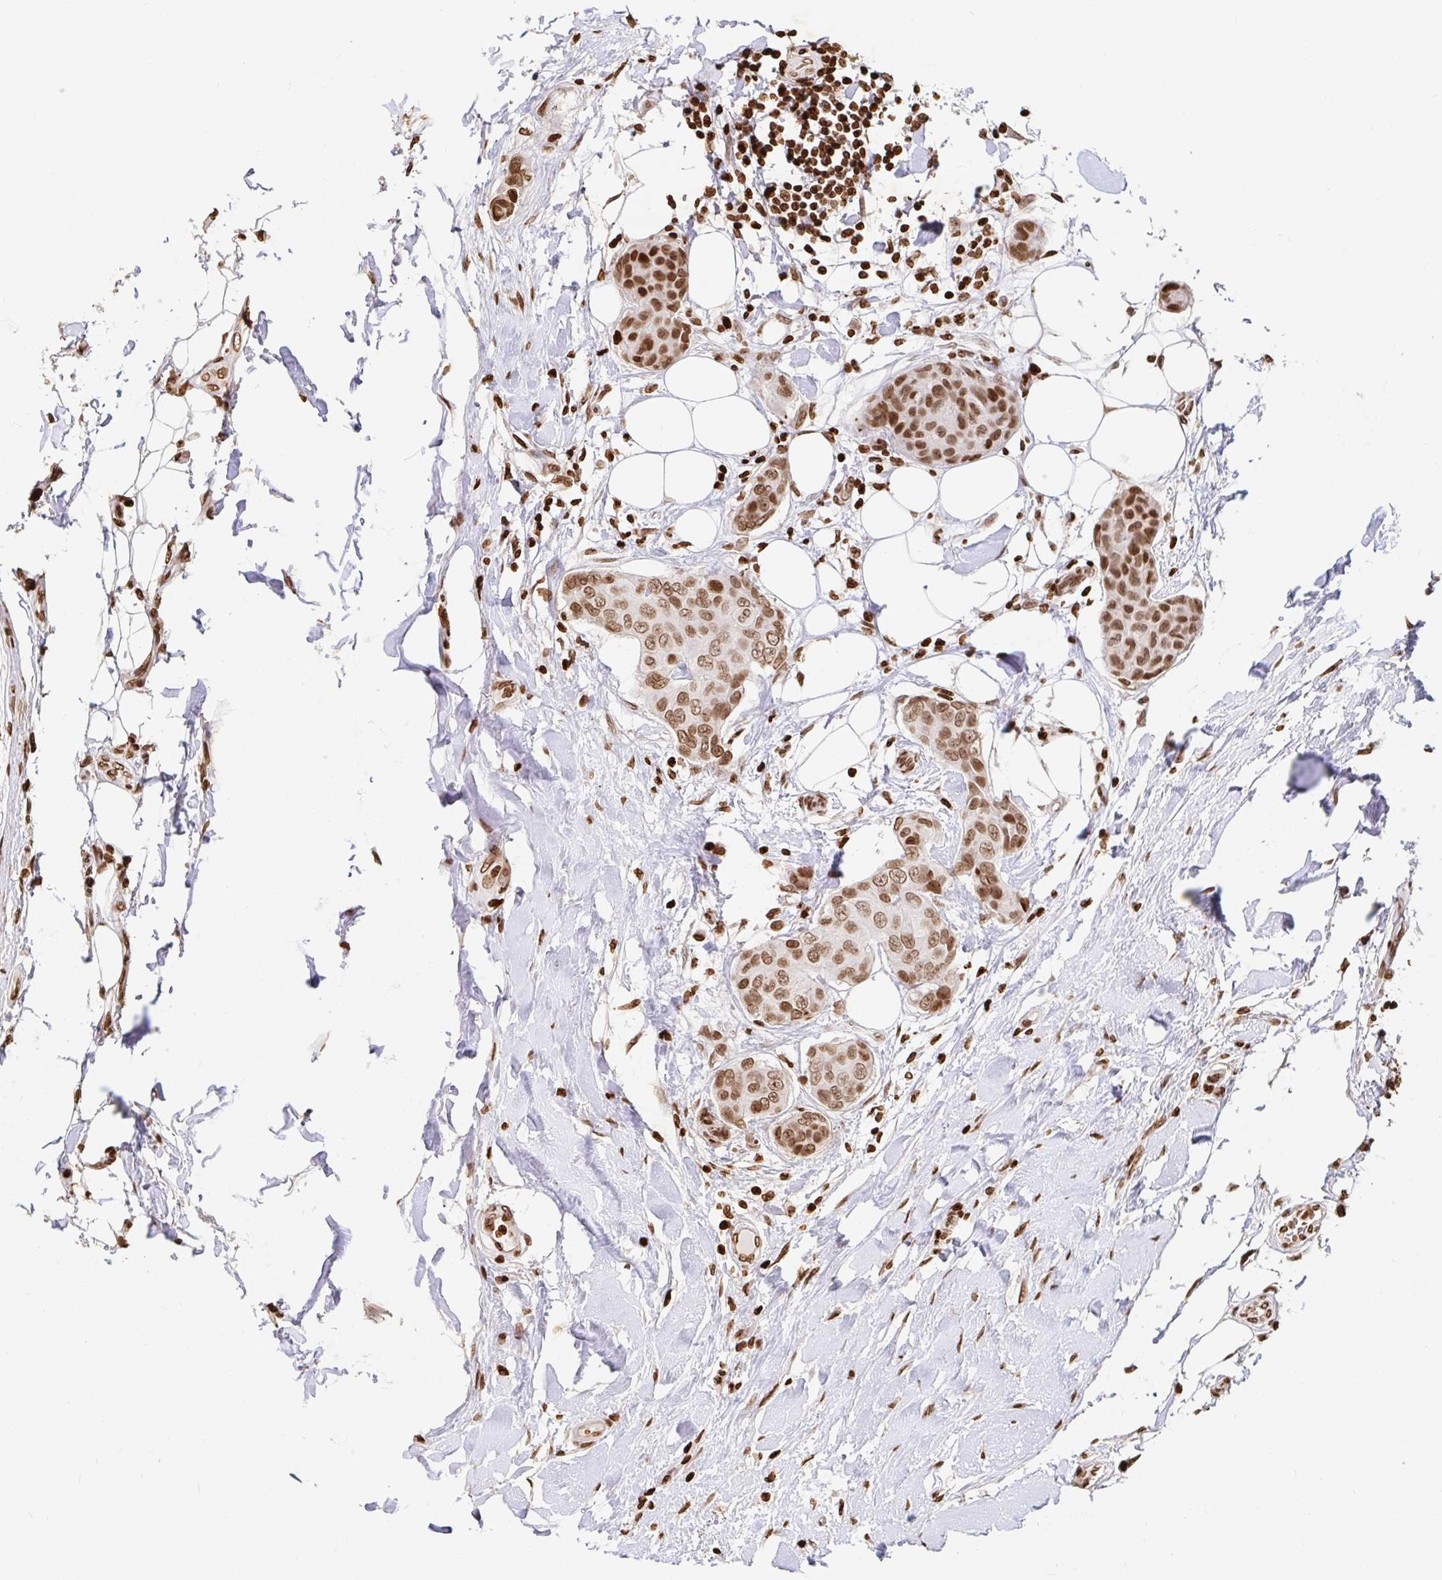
{"staining": {"intensity": "moderate", "quantity": ">75%", "location": "nuclear"}, "tissue": "breast cancer", "cell_type": "Tumor cells", "image_type": "cancer", "snomed": [{"axis": "morphology", "description": "Duct carcinoma"}, {"axis": "topography", "description": "Breast"}, {"axis": "topography", "description": "Lymph node"}], "caption": "DAB (3,3'-diaminobenzidine) immunohistochemical staining of breast intraductal carcinoma reveals moderate nuclear protein positivity in about >75% of tumor cells. (brown staining indicates protein expression, while blue staining denotes nuclei).", "gene": "H2BC5", "patient": {"sex": "female", "age": 80}}